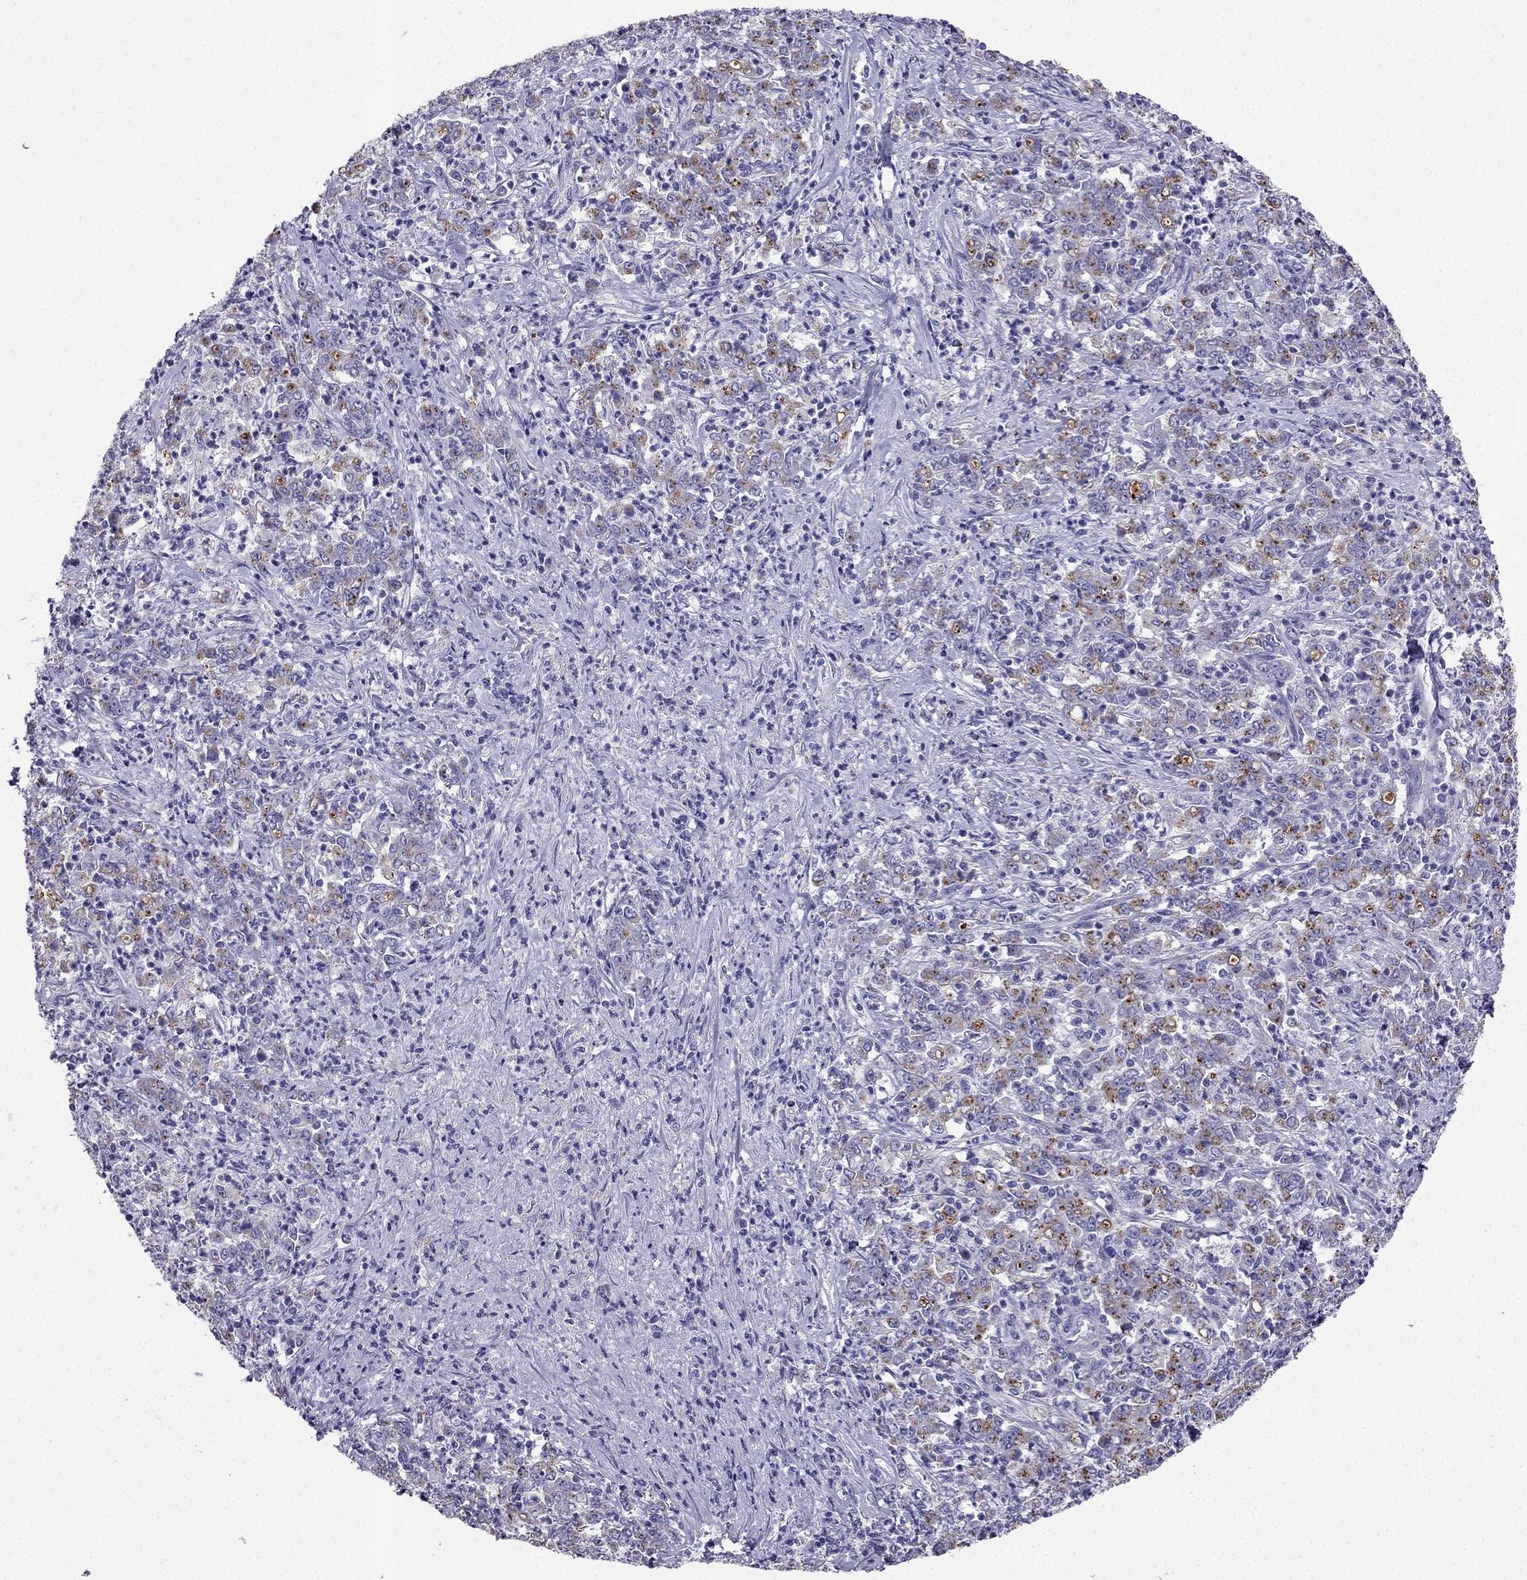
{"staining": {"intensity": "moderate", "quantity": ">75%", "location": "cytoplasmic/membranous"}, "tissue": "stomach cancer", "cell_type": "Tumor cells", "image_type": "cancer", "snomed": [{"axis": "morphology", "description": "Adenocarcinoma, NOS"}, {"axis": "topography", "description": "Stomach, lower"}], "caption": "Stomach adenocarcinoma stained with immunohistochemistry (IHC) exhibits moderate cytoplasmic/membranous expression in approximately >75% of tumor cells. Using DAB (3,3'-diaminobenzidine) (brown) and hematoxylin (blue) stains, captured at high magnification using brightfield microscopy.", "gene": "PTH", "patient": {"sex": "female", "age": 71}}